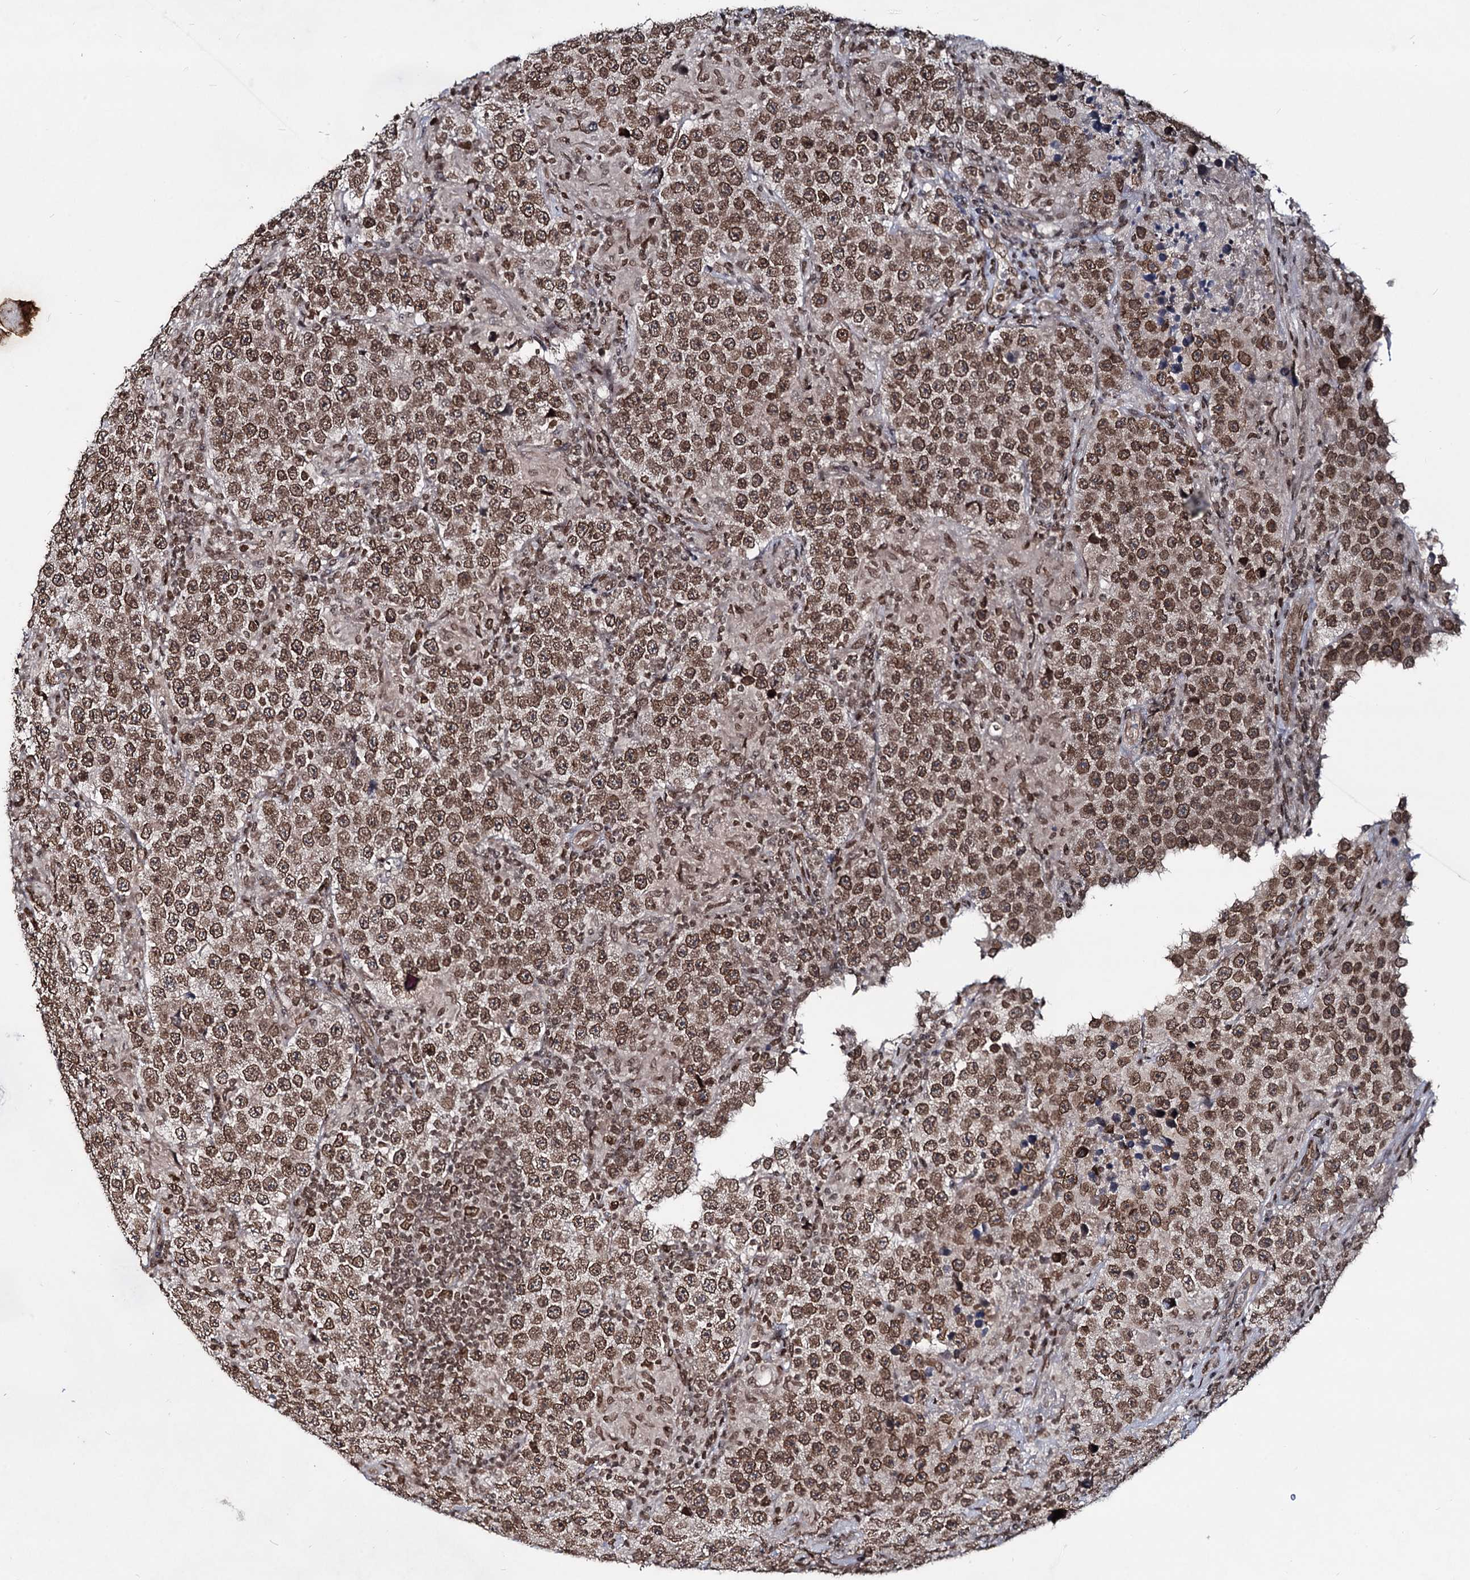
{"staining": {"intensity": "moderate", "quantity": ">75%", "location": "cytoplasmic/membranous,nuclear"}, "tissue": "testis cancer", "cell_type": "Tumor cells", "image_type": "cancer", "snomed": [{"axis": "morphology", "description": "Normal tissue, NOS"}, {"axis": "morphology", "description": "Urothelial carcinoma, High grade"}, {"axis": "morphology", "description": "Seminoma, NOS"}, {"axis": "morphology", "description": "Carcinoma, Embryonal, NOS"}, {"axis": "topography", "description": "Urinary bladder"}, {"axis": "topography", "description": "Testis"}], "caption": "Human testis cancer (high-grade urothelial carcinoma) stained with a brown dye shows moderate cytoplasmic/membranous and nuclear positive staining in approximately >75% of tumor cells.", "gene": "RNF6", "patient": {"sex": "male", "age": 41}}